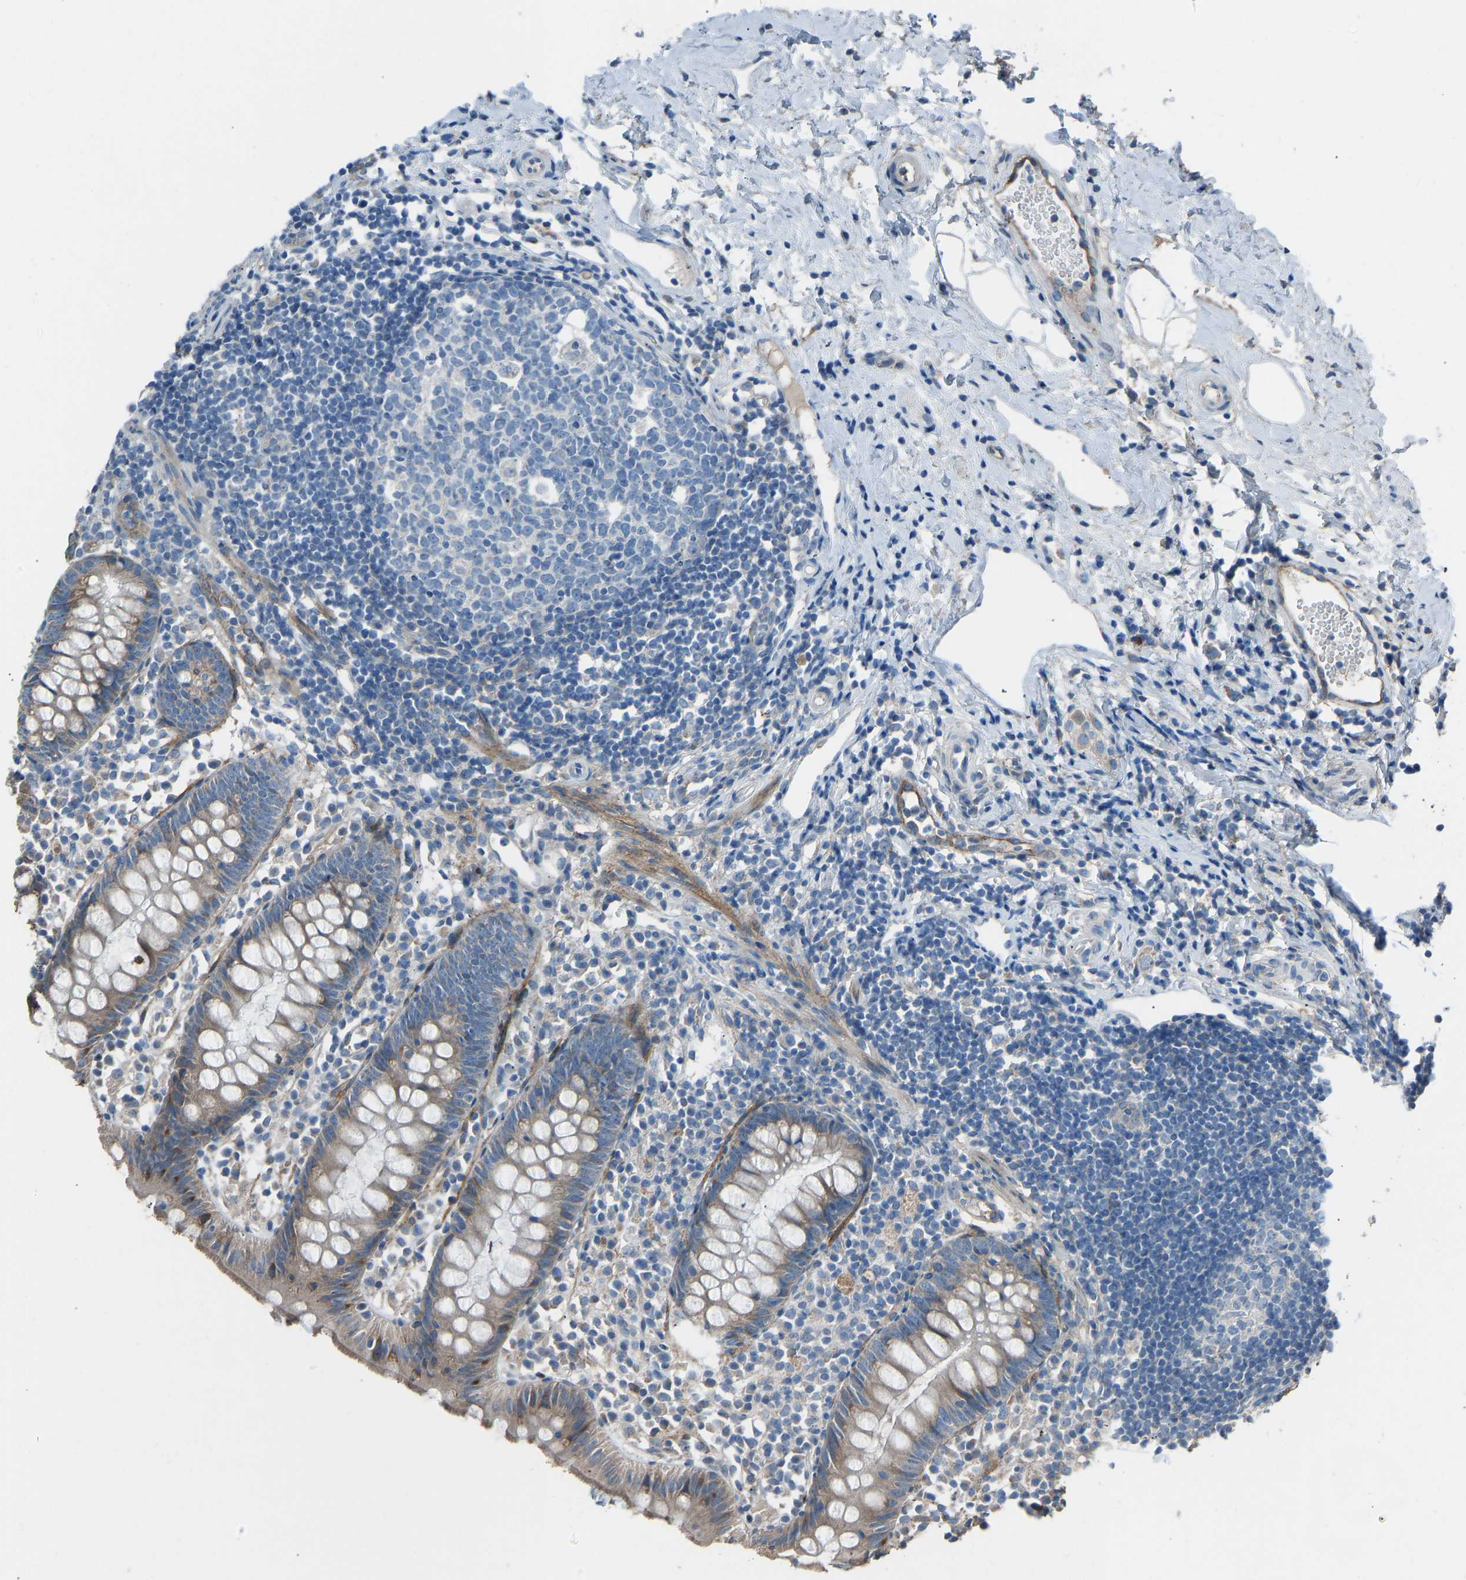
{"staining": {"intensity": "weak", "quantity": ">75%", "location": "cytoplasmic/membranous"}, "tissue": "appendix", "cell_type": "Glandular cells", "image_type": "normal", "snomed": [{"axis": "morphology", "description": "Normal tissue, NOS"}, {"axis": "topography", "description": "Appendix"}], "caption": "Immunohistochemical staining of unremarkable appendix shows low levels of weak cytoplasmic/membranous expression in about >75% of glandular cells.", "gene": "TGFBR3", "patient": {"sex": "female", "age": 20}}